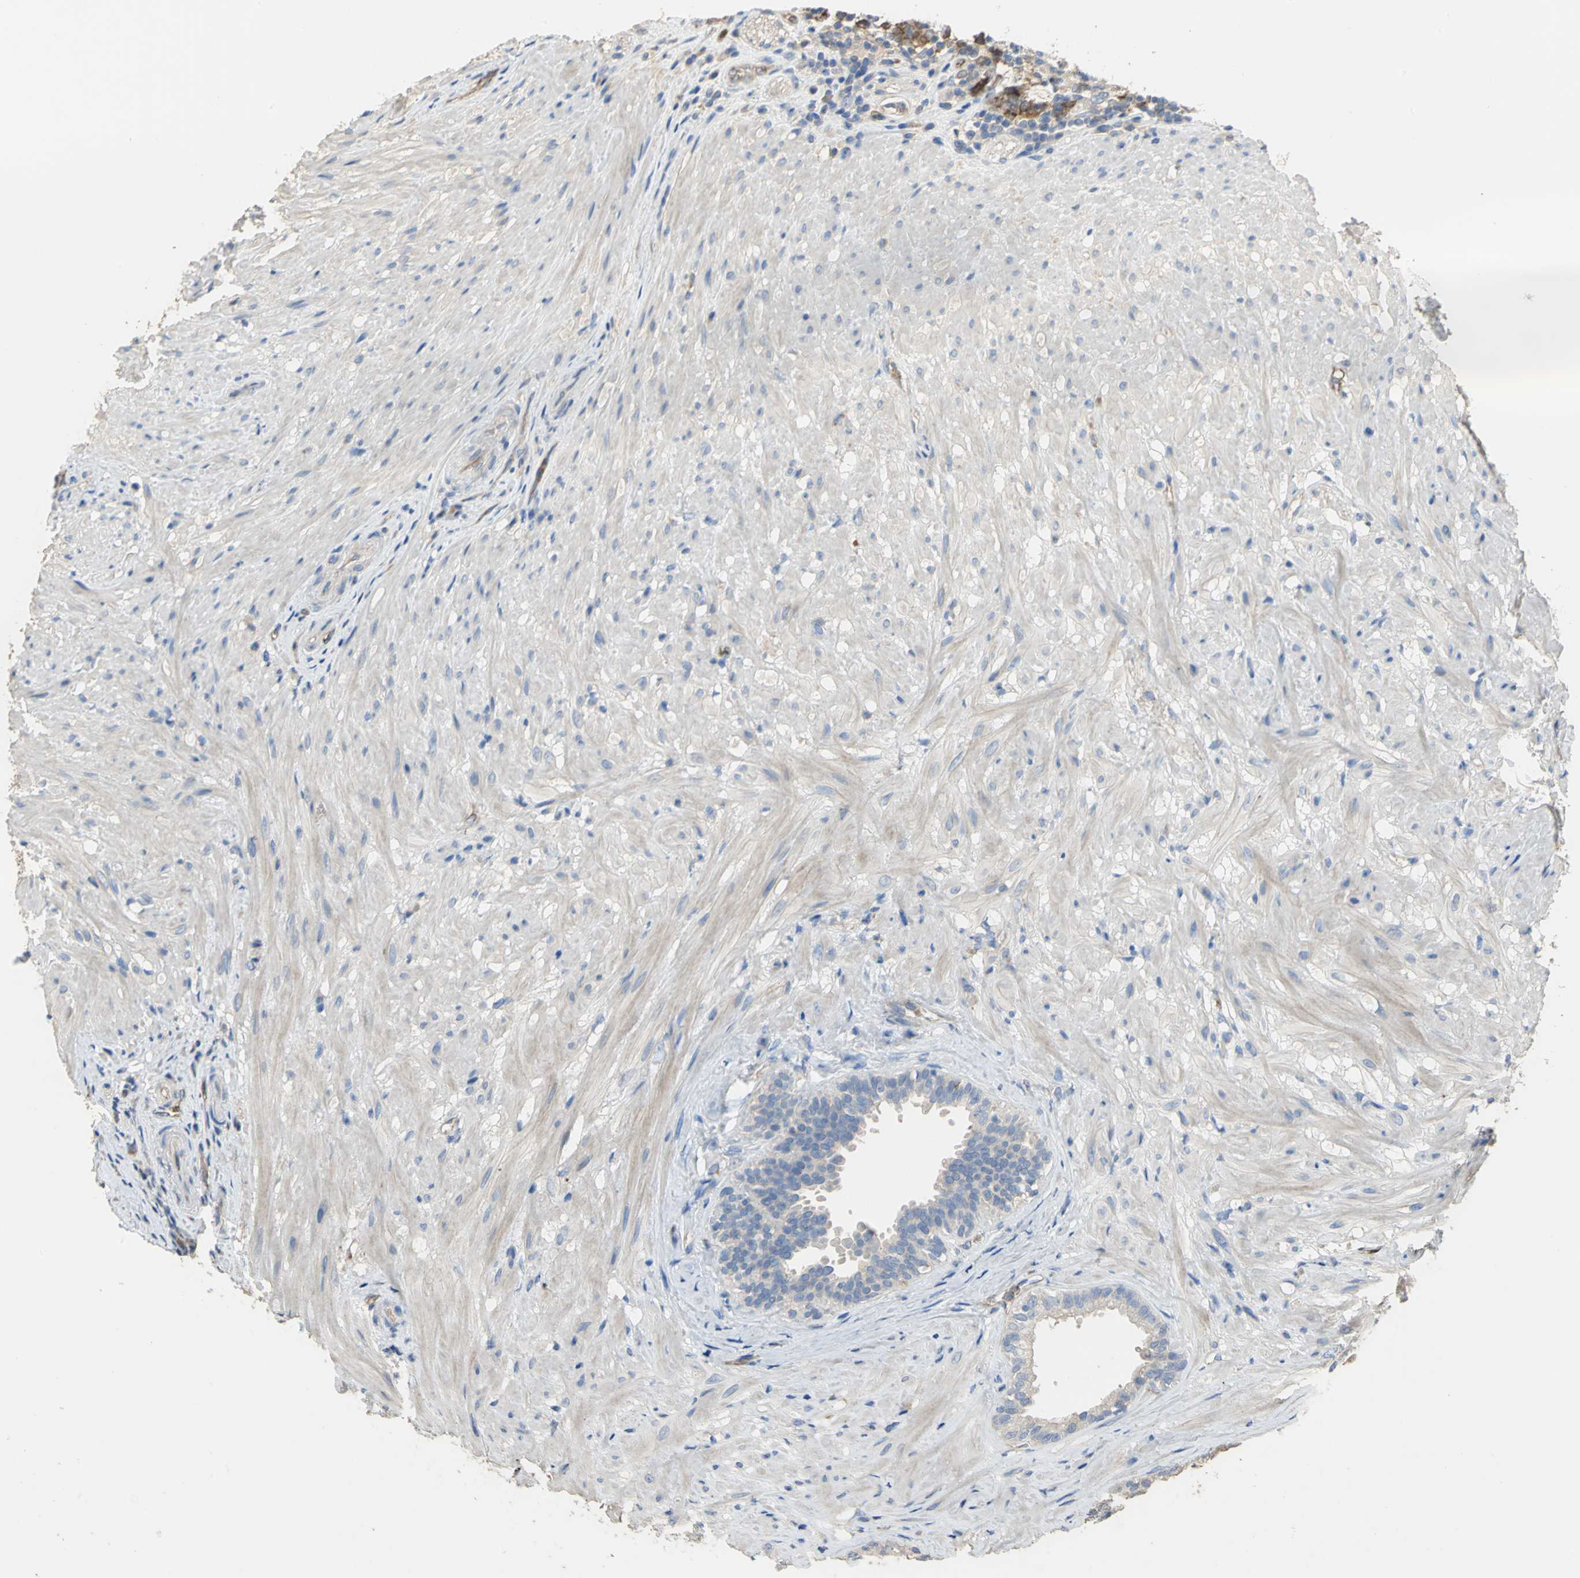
{"staining": {"intensity": "negative", "quantity": "none", "location": "none"}, "tissue": "seminal vesicle", "cell_type": "Glandular cells", "image_type": "normal", "snomed": [{"axis": "morphology", "description": "Normal tissue, NOS"}, {"axis": "topography", "description": "Seminal veicle"}], "caption": "An image of human seminal vesicle is negative for staining in glandular cells. The staining was performed using DAB (3,3'-diaminobenzidine) to visualize the protein expression in brown, while the nuclei were stained in blue with hematoxylin (Magnification: 20x).", "gene": "DLGAP5", "patient": {"sex": "male", "age": 61}}